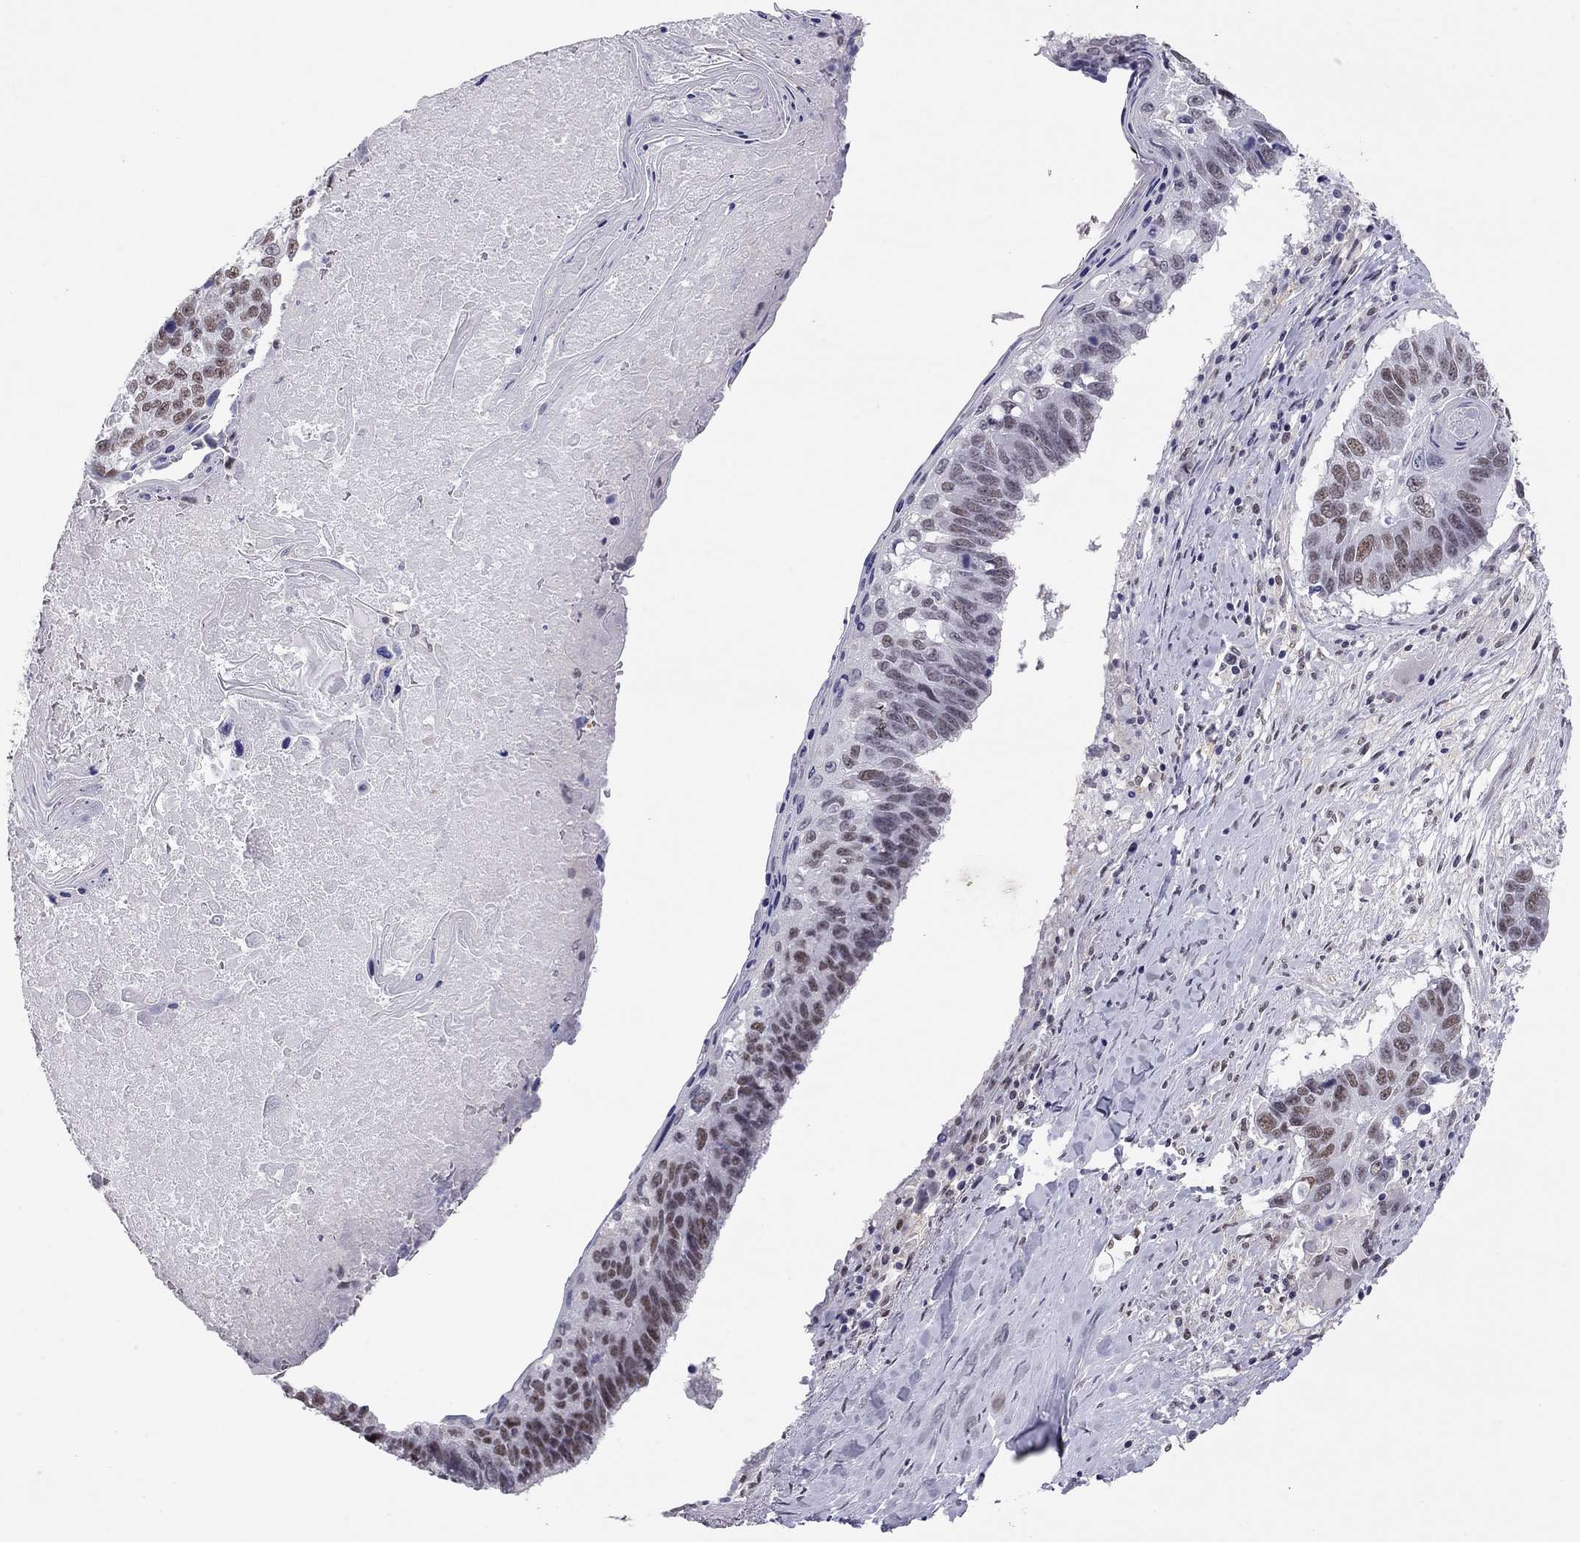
{"staining": {"intensity": "weak", "quantity": "25%-75%", "location": "nuclear"}, "tissue": "lung cancer", "cell_type": "Tumor cells", "image_type": "cancer", "snomed": [{"axis": "morphology", "description": "Squamous cell carcinoma, NOS"}, {"axis": "topography", "description": "Lung"}], "caption": "This image displays immunohistochemistry staining of human squamous cell carcinoma (lung), with low weak nuclear expression in about 25%-75% of tumor cells.", "gene": "DOT1L", "patient": {"sex": "male", "age": 73}}